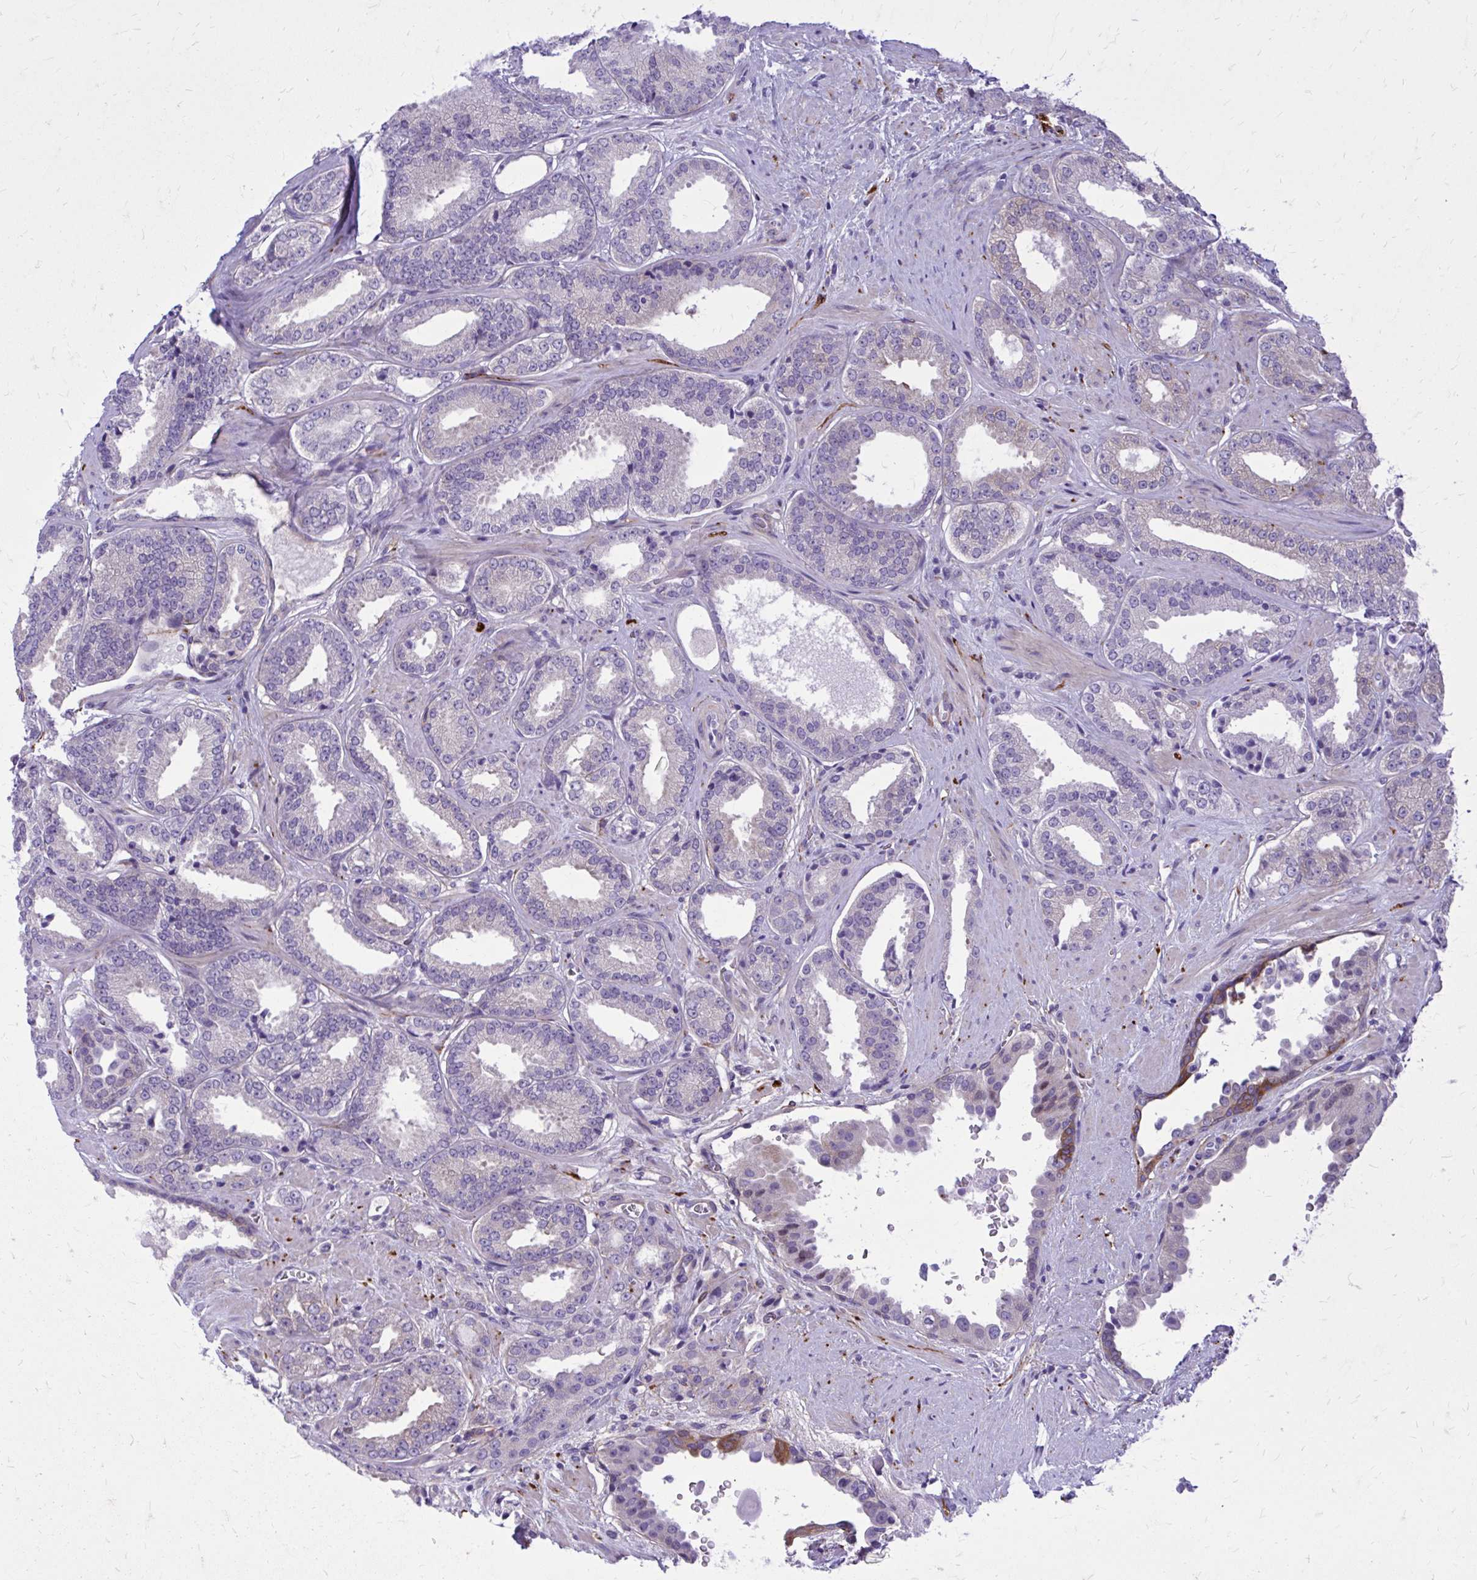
{"staining": {"intensity": "negative", "quantity": "none", "location": "none"}, "tissue": "prostate cancer", "cell_type": "Tumor cells", "image_type": "cancer", "snomed": [{"axis": "morphology", "description": "Adenocarcinoma, Low grade"}, {"axis": "topography", "description": "Prostate"}], "caption": "DAB (3,3'-diaminobenzidine) immunohistochemical staining of human prostate adenocarcinoma (low-grade) exhibits no significant expression in tumor cells. (DAB IHC visualized using brightfield microscopy, high magnification).", "gene": "EPB41L1", "patient": {"sex": "male", "age": 67}}